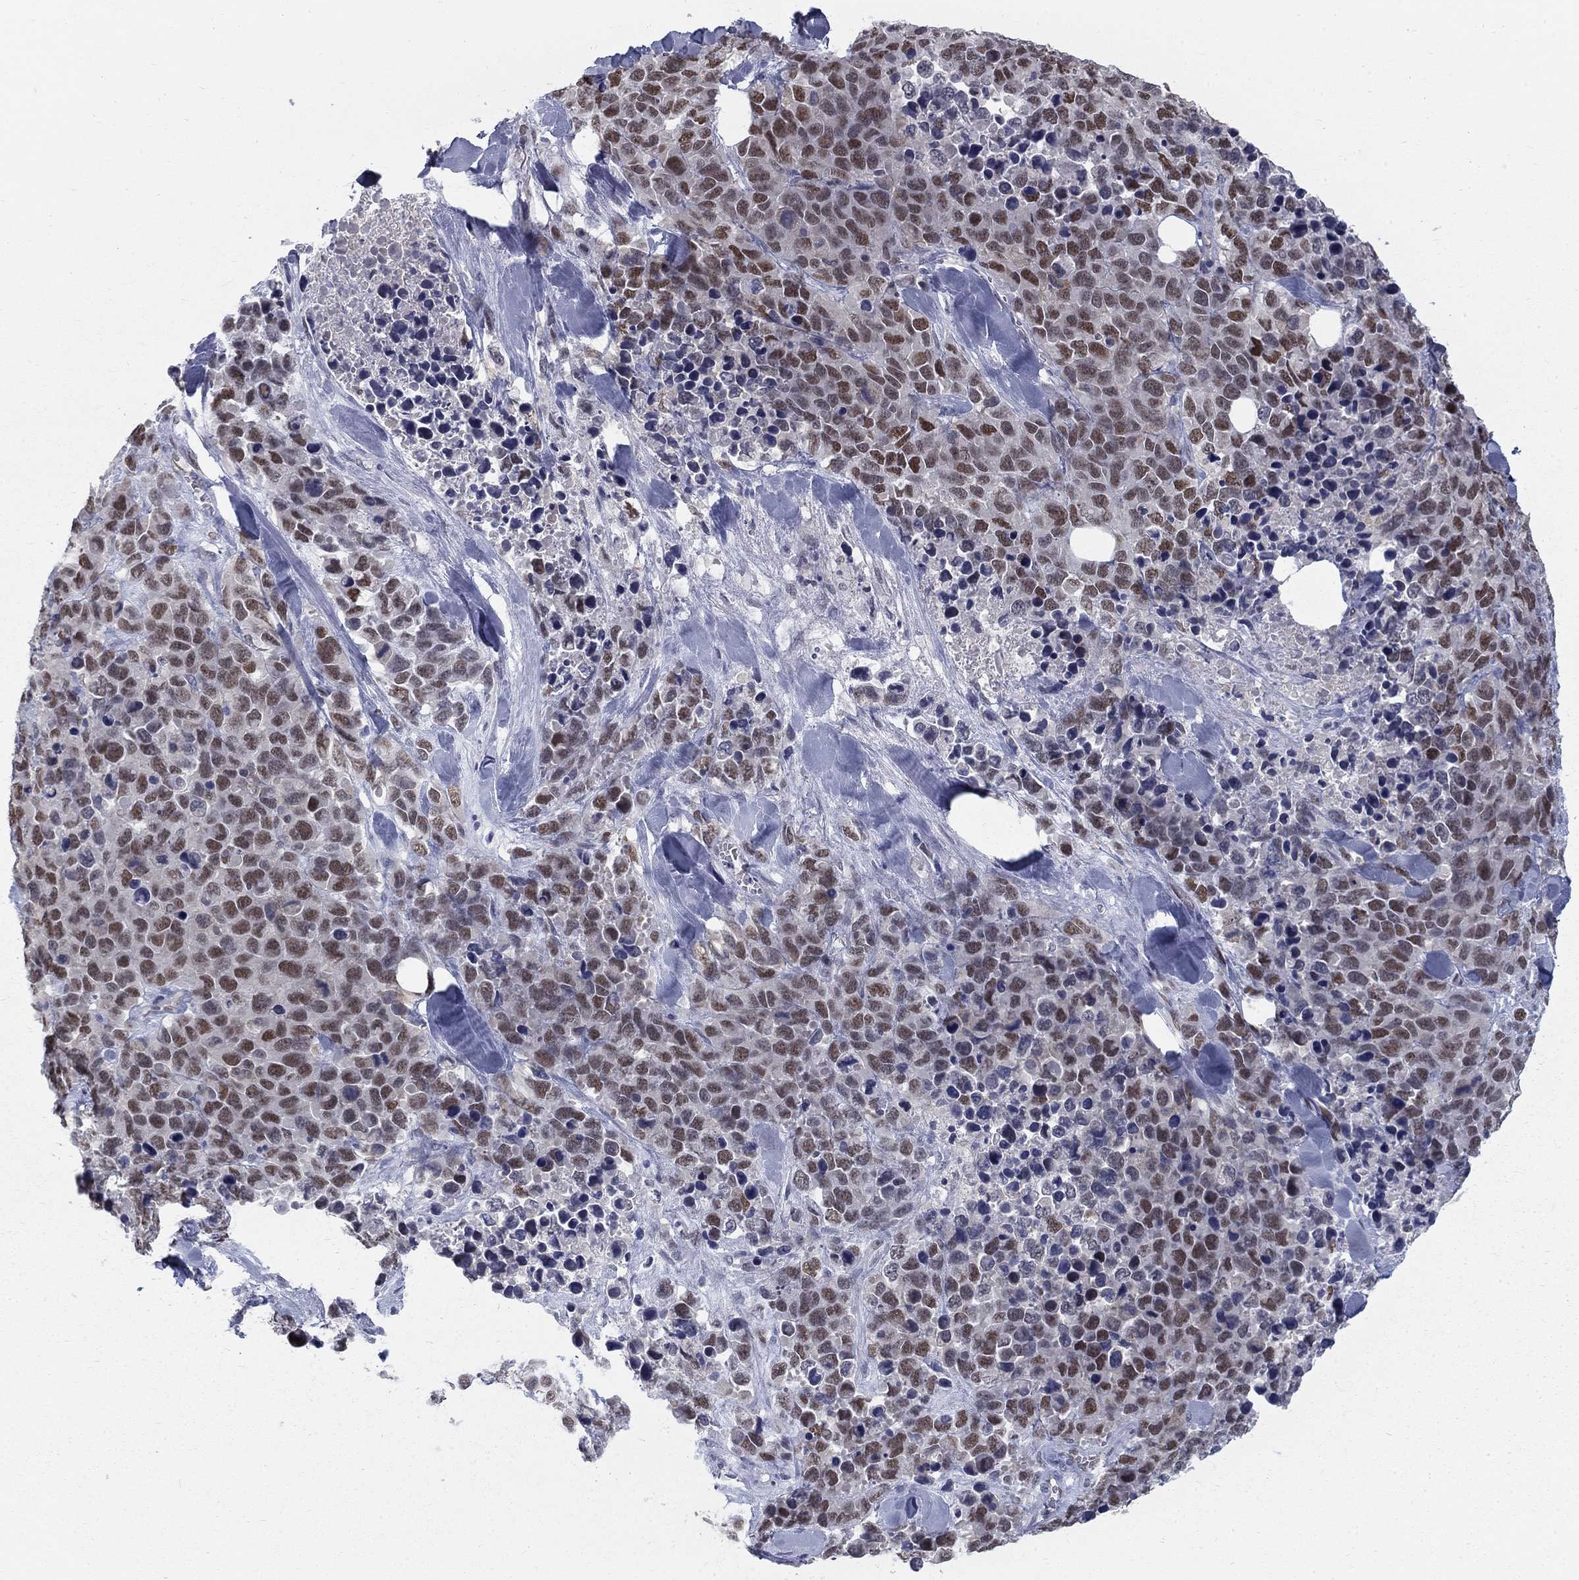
{"staining": {"intensity": "moderate", "quantity": "25%-75%", "location": "nuclear"}, "tissue": "melanoma", "cell_type": "Tumor cells", "image_type": "cancer", "snomed": [{"axis": "morphology", "description": "Malignant melanoma, Metastatic site"}, {"axis": "topography", "description": "Skin"}], "caption": "A medium amount of moderate nuclear expression is present in approximately 25%-75% of tumor cells in melanoma tissue.", "gene": "GCFC2", "patient": {"sex": "male", "age": 84}}